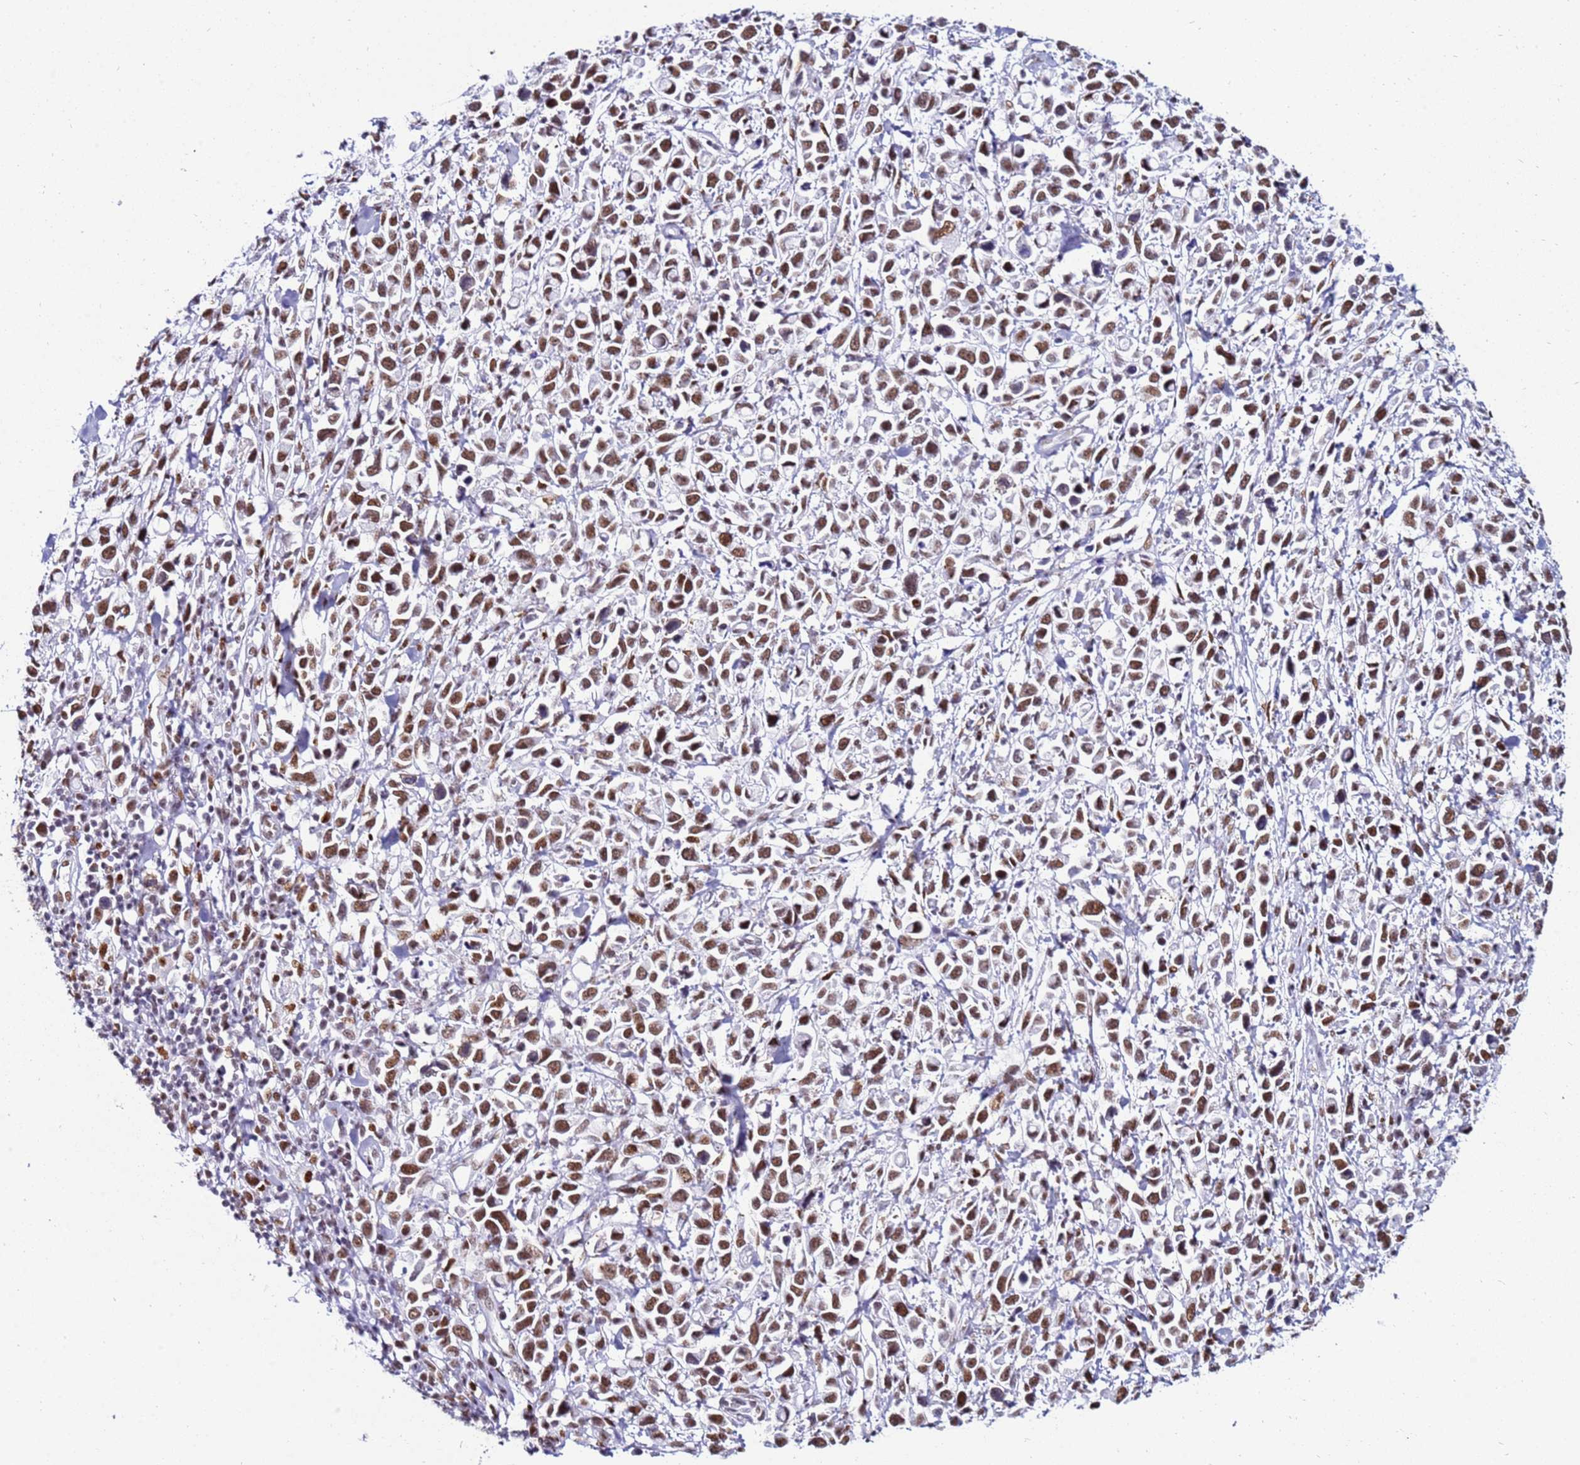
{"staining": {"intensity": "moderate", "quantity": ">75%", "location": "nuclear"}, "tissue": "stomach cancer", "cell_type": "Tumor cells", "image_type": "cancer", "snomed": [{"axis": "morphology", "description": "Adenocarcinoma, NOS"}, {"axis": "topography", "description": "Stomach"}], "caption": "A brown stain highlights moderate nuclear positivity of a protein in stomach cancer tumor cells. The staining was performed using DAB to visualize the protein expression in brown, while the nuclei were stained in blue with hematoxylin (Magnification: 20x).", "gene": "KPNA4", "patient": {"sex": "female", "age": 81}}